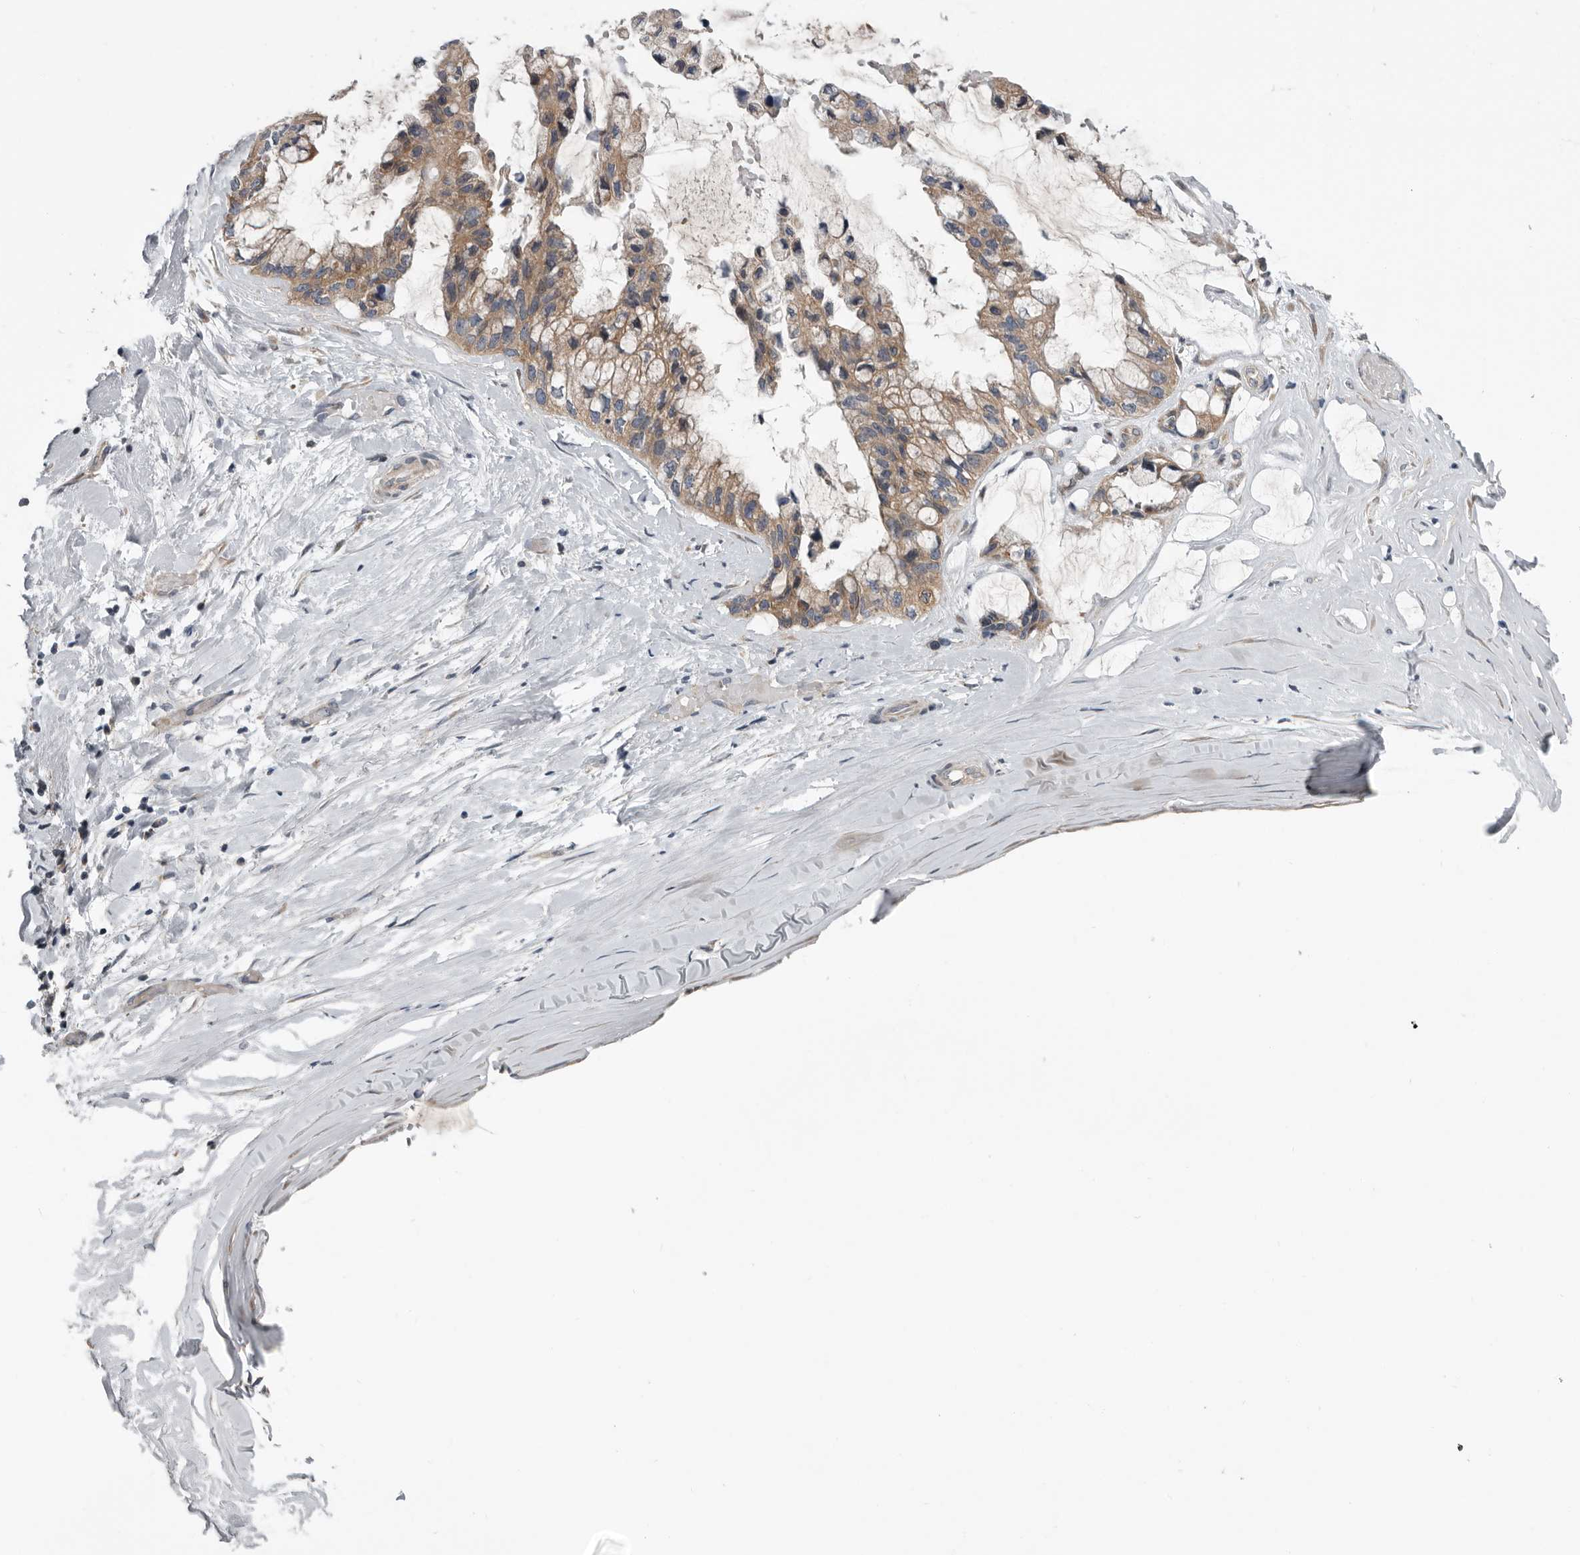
{"staining": {"intensity": "moderate", "quantity": ">75%", "location": "cytoplasmic/membranous"}, "tissue": "ovarian cancer", "cell_type": "Tumor cells", "image_type": "cancer", "snomed": [{"axis": "morphology", "description": "Cystadenocarcinoma, mucinous, NOS"}, {"axis": "topography", "description": "Ovary"}], "caption": "DAB immunohistochemical staining of human ovarian cancer (mucinous cystadenocarcinoma) demonstrates moderate cytoplasmic/membranous protein positivity in approximately >75% of tumor cells.", "gene": "TMEM199", "patient": {"sex": "female", "age": 39}}